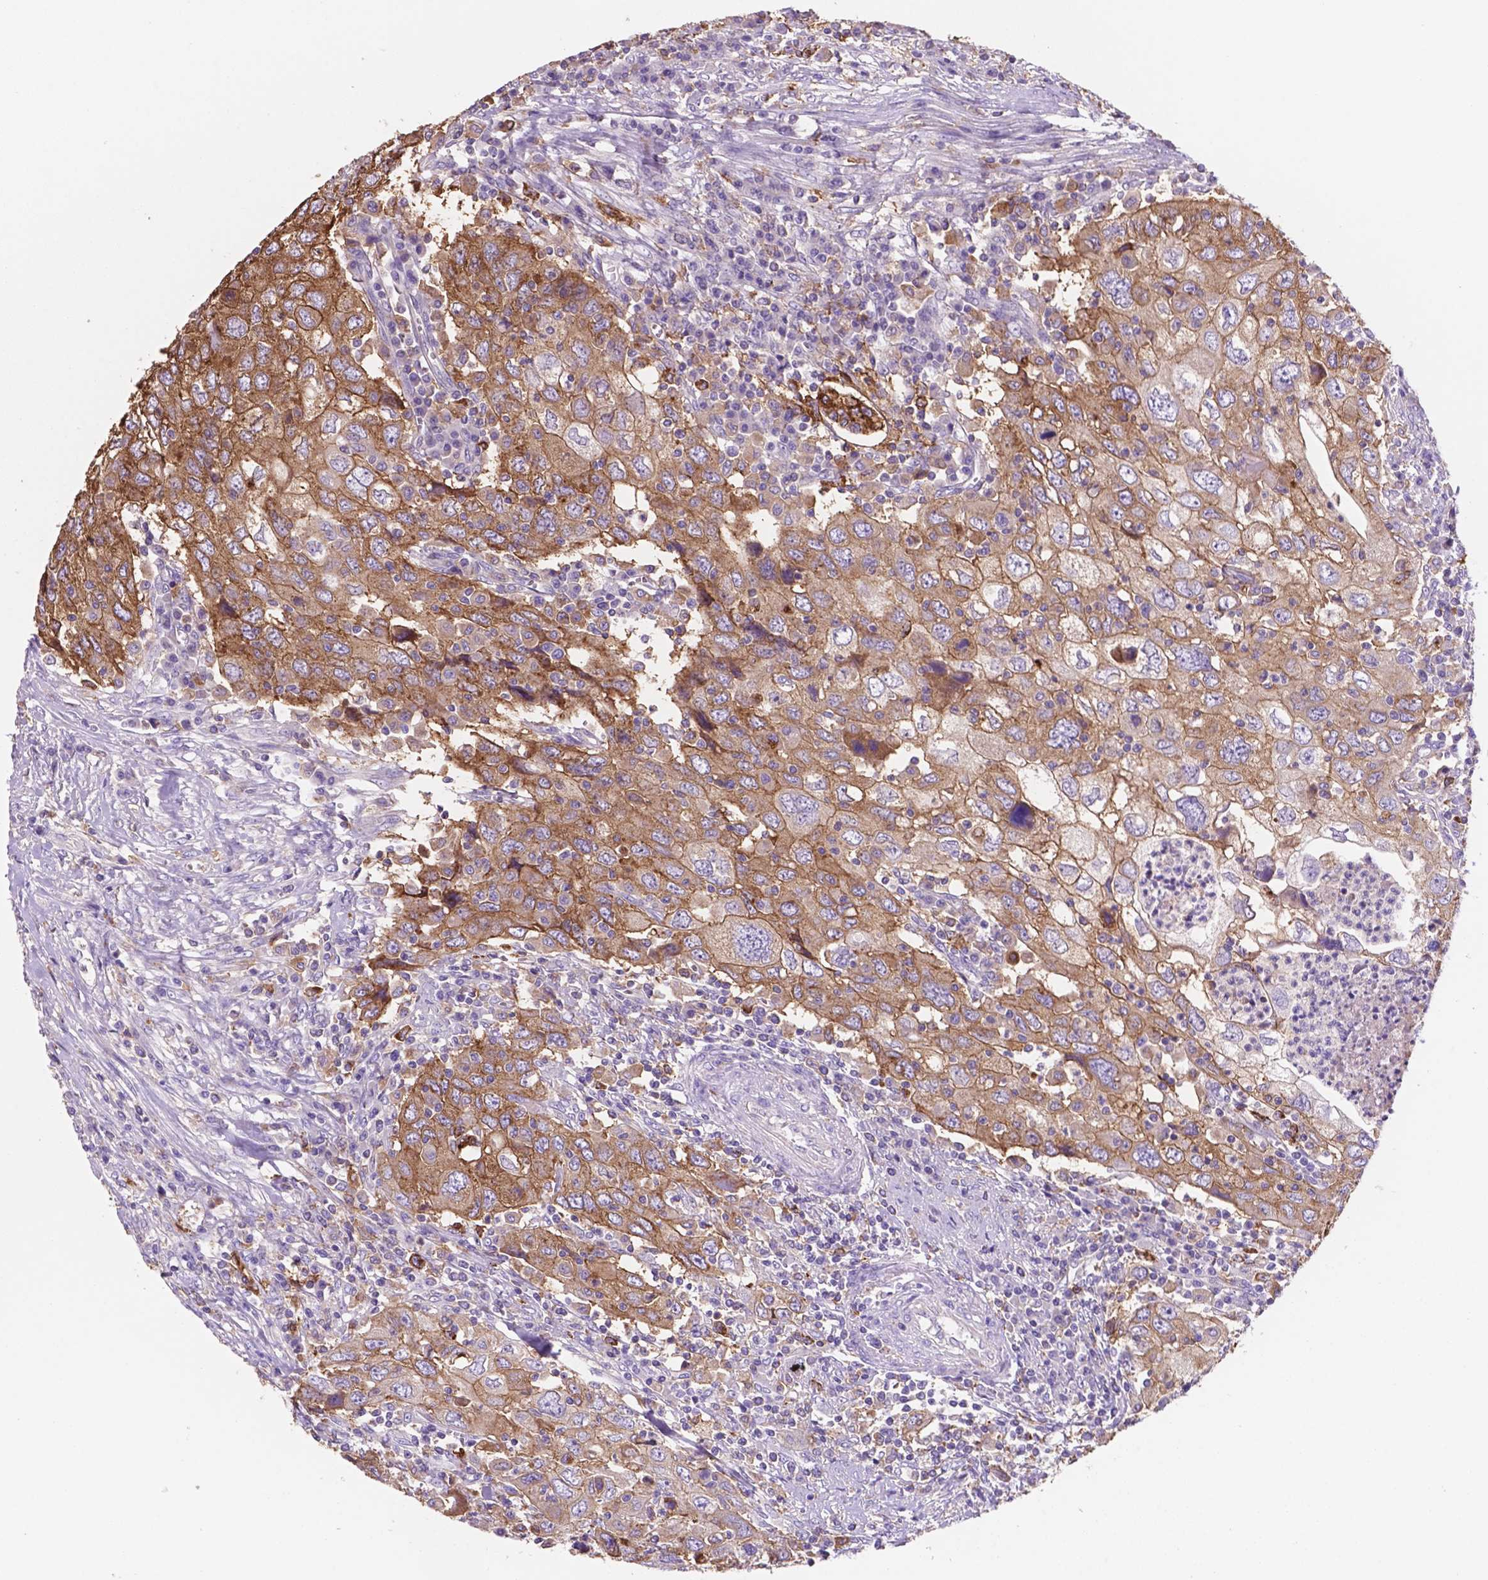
{"staining": {"intensity": "weak", "quantity": ">75%", "location": "cytoplasmic/membranous"}, "tissue": "urothelial cancer", "cell_type": "Tumor cells", "image_type": "cancer", "snomed": [{"axis": "morphology", "description": "Urothelial carcinoma, High grade"}, {"axis": "topography", "description": "Urinary bladder"}], "caption": "Approximately >75% of tumor cells in human urothelial carcinoma (high-grade) show weak cytoplasmic/membranous protein positivity as visualized by brown immunohistochemical staining.", "gene": "MKRN2OS", "patient": {"sex": "male", "age": 76}}